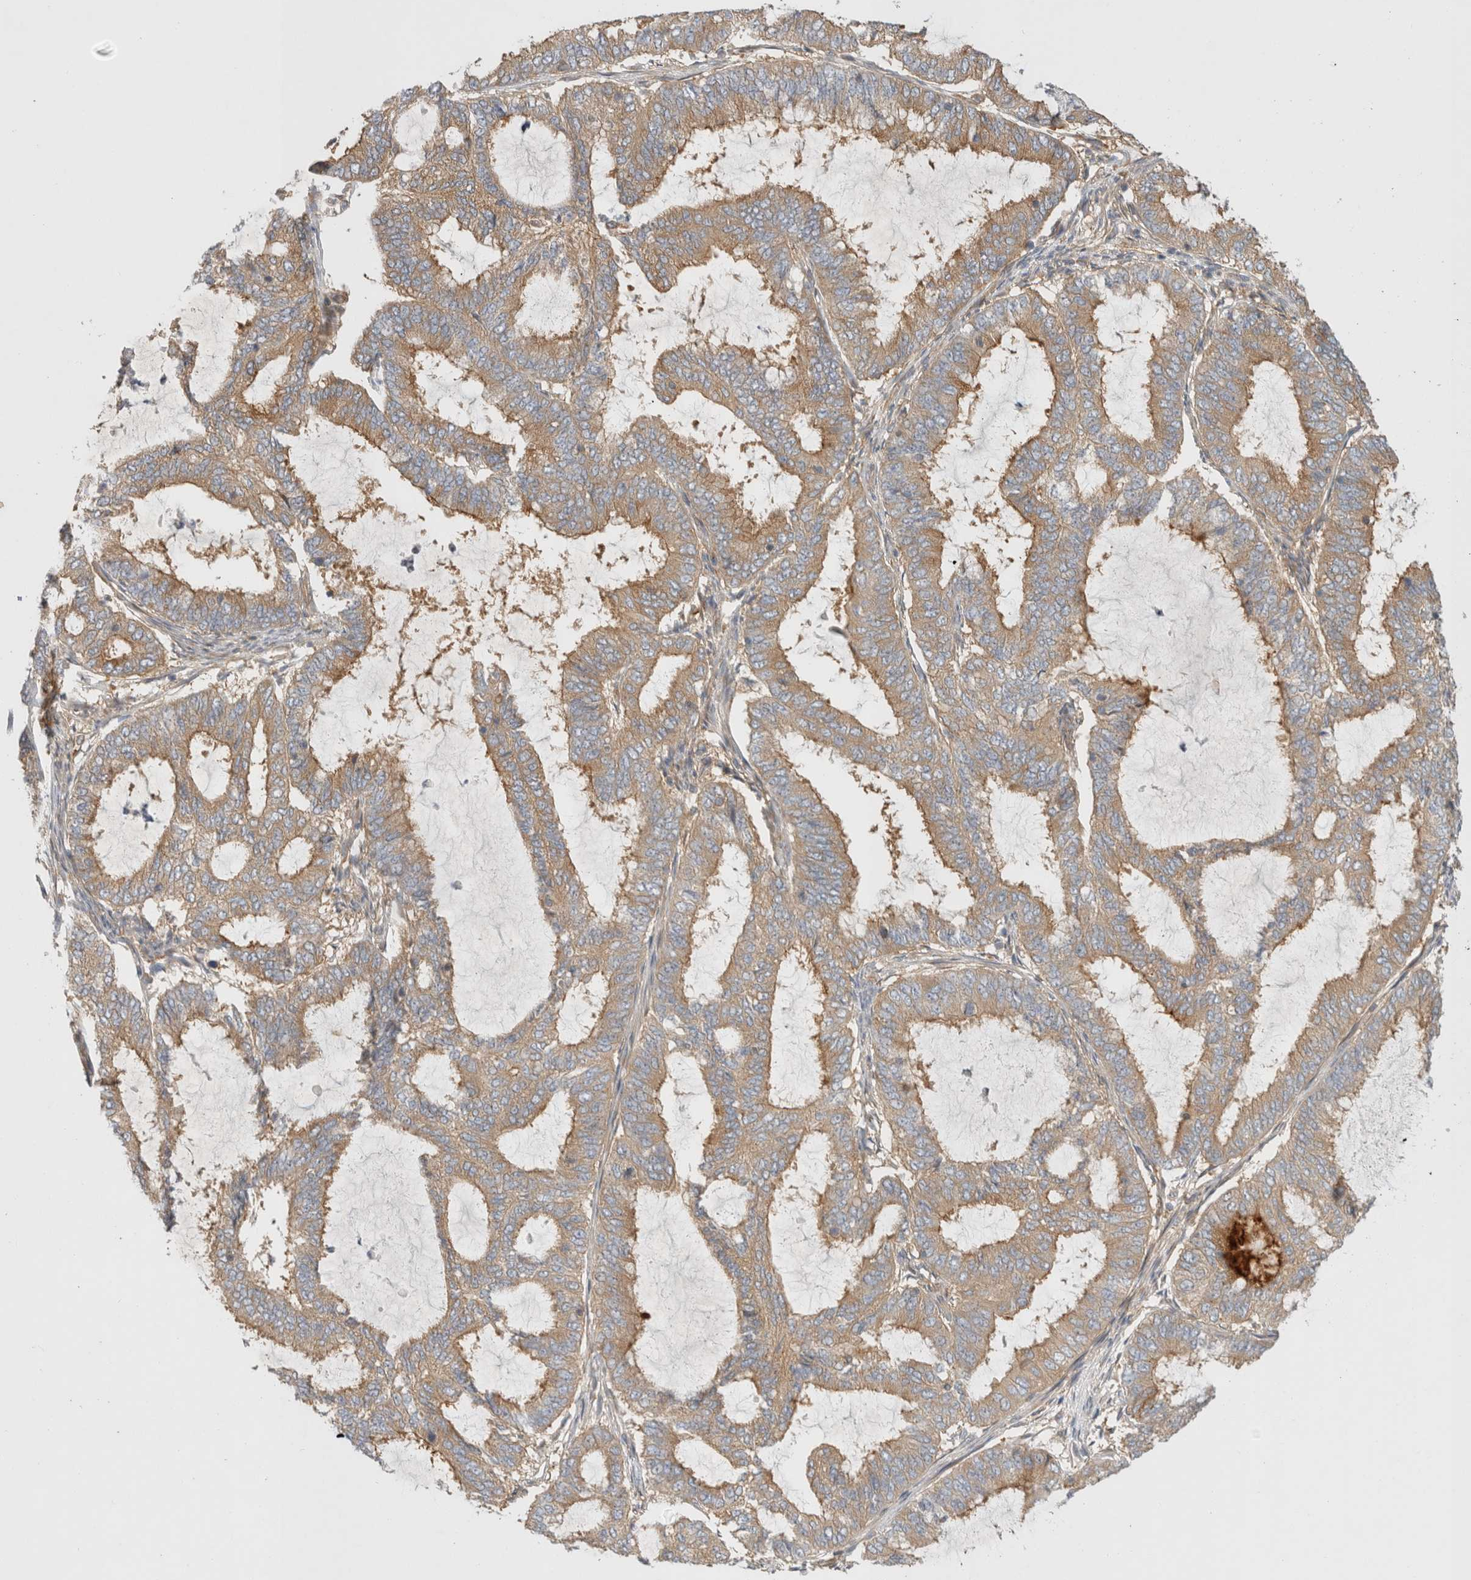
{"staining": {"intensity": "weak", "quantity": ">75%", "location": "cytoplasmic/membranous"}, "tissue": "endometrial cancer", "cell_type": "Tumor cells", "image_type": "cancer", "snomed": [{"axis": "morphology", "description": "Adenocarcinoma, NOS"}, {"axis": "topography", "description": "Endometrium"}], "caption": "A micrograph of endometrial cancer (adenocarcinoma) stained for a protein demonstrates weak cytoplasmic/membranous brown staining in tumor cells.", "gene": "GPR150", "patient": {"sex": "female", "age": 51}}